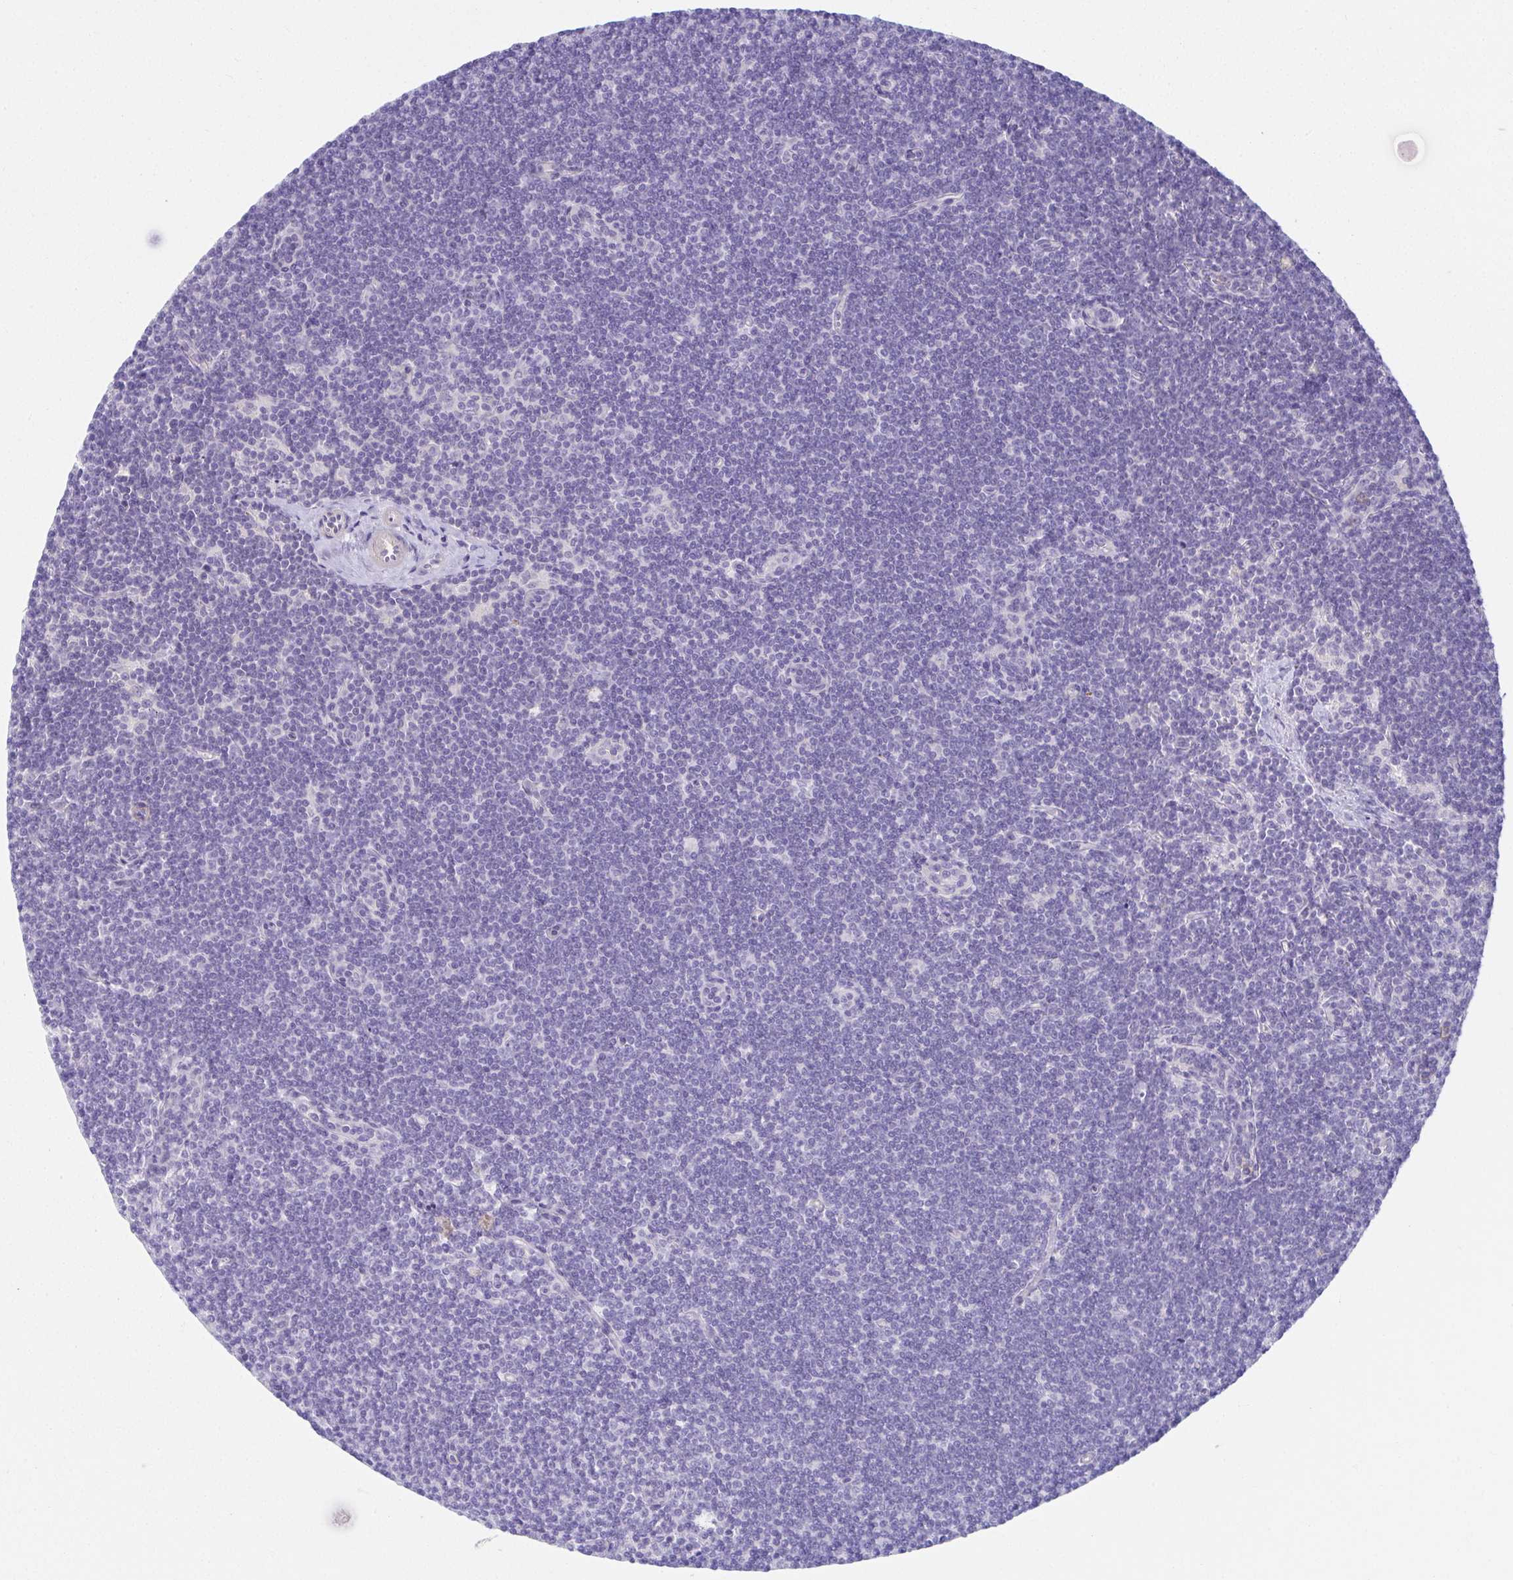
{"staining": {"intensity": "negative", "quantity": "none", "location": "none"}, "tissue": "lymphoma", "cell_type": "Tumor cells", "image_type": "cancer", "snomed": [{"axis": "morphology", "description": "Malignant lymphoma, non-Hodgkin's type, Low grade"}, {"axis": "topography", "description": "Lymph node"}], "caption": "Tumor cells are negative for protein expression in human low-grade malignant lymphoma, non-Hodgkin's type. The staining was performed using DAB (3,3'-diaminobenzidine) to visualize the protein expression in brown, while the nuclei were stained in blue with hematoxylin (Magnification: 20x).", "gene": "CXCR1", "patient": {"sex": "female", "age": 73}}